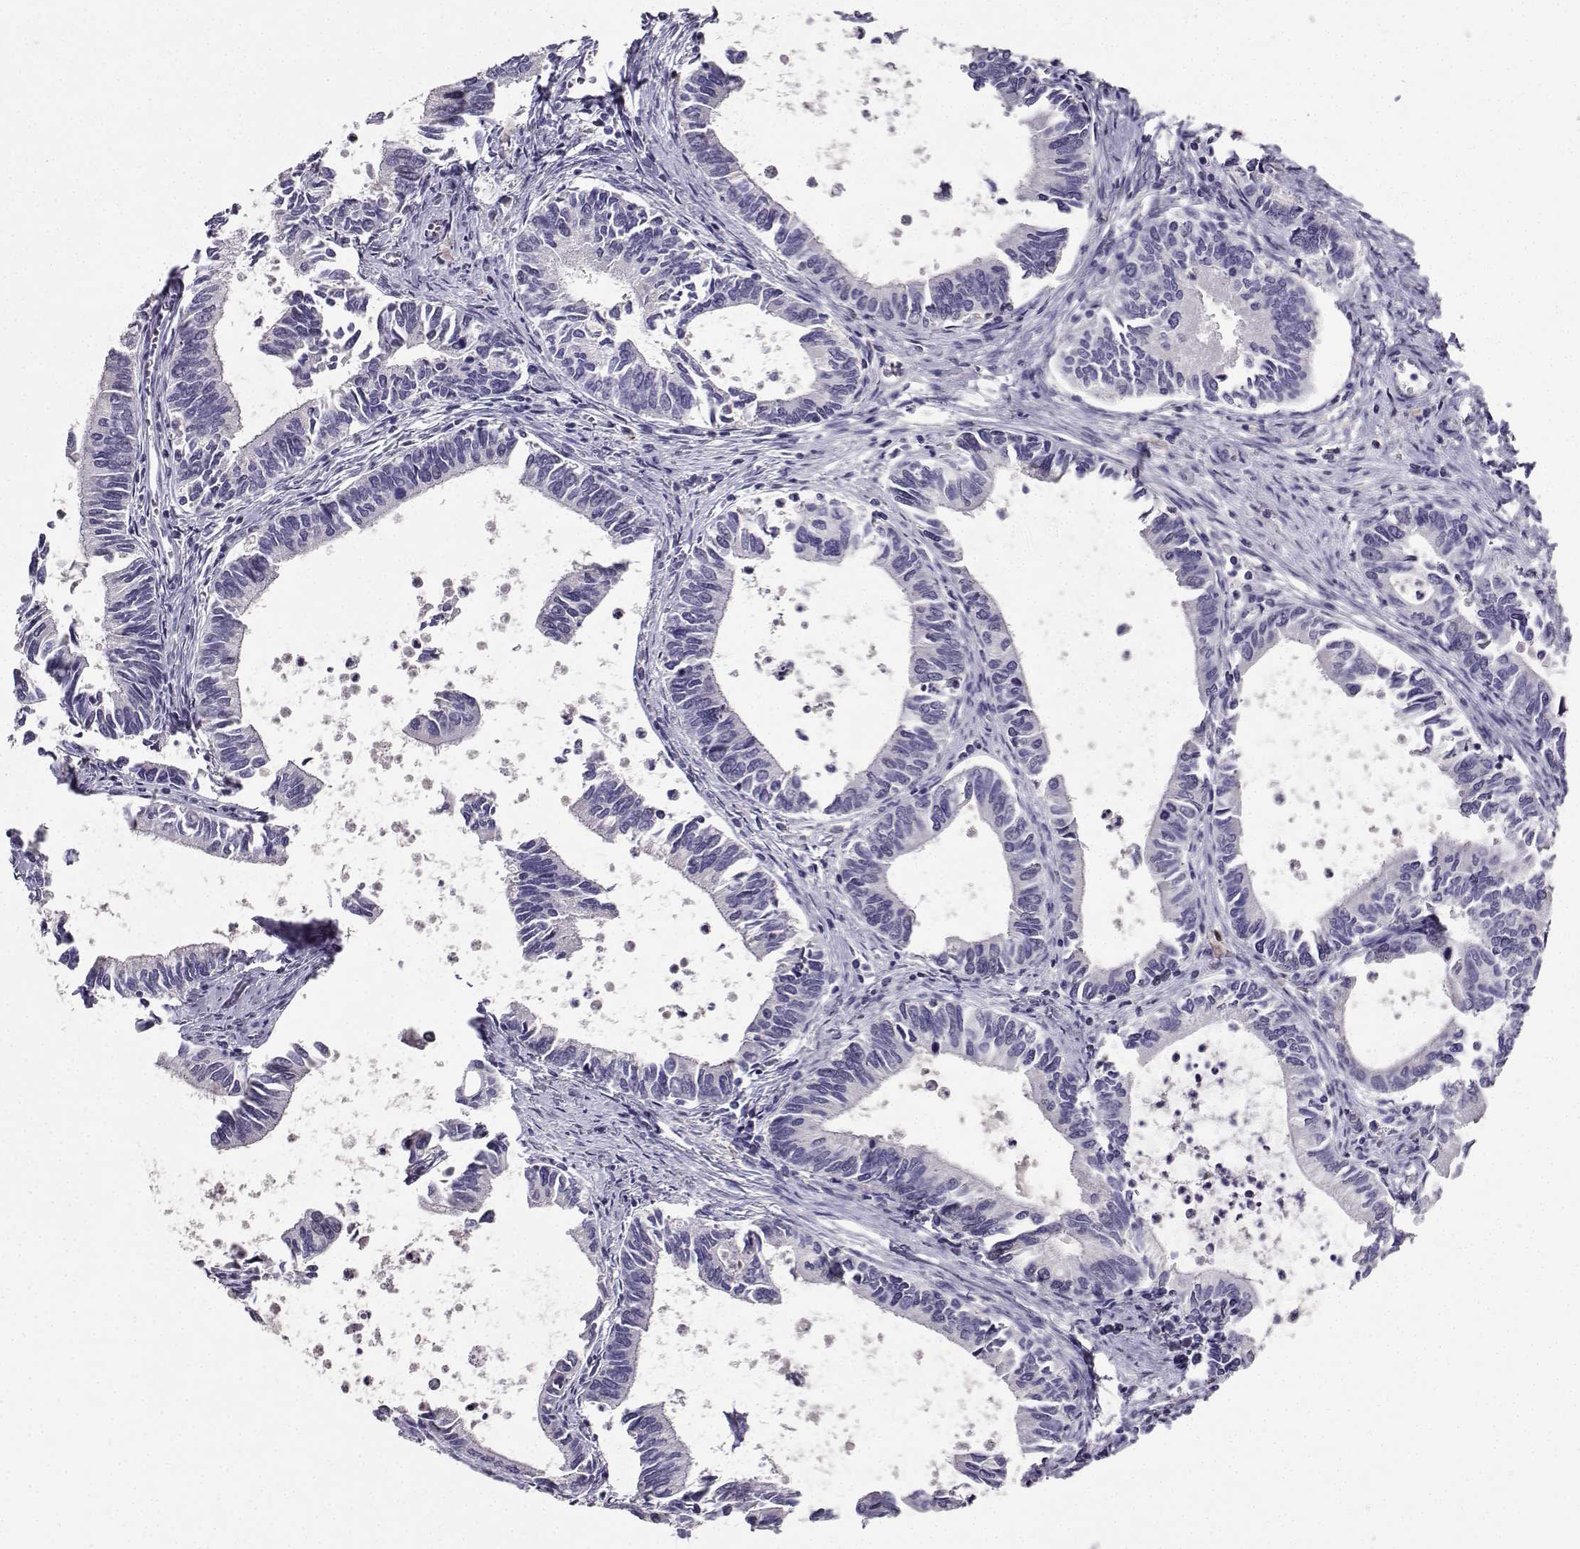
{"staining": {"intensity": "negative", "quantity": "none", "location": "none"}, "tissue": "cervical cancer", "cell_type": "Tumor cells", "image_type": "cancer", "snomed": [{"axis": "morphology", "description": "Adenocarcinoma, NOS"}, {"axis": "topography", "description": "Cervix"}], "caption": "Immunohistochemistry (IHC) image of cervical cancer stained for a protein (brown), which shows no staining in tumor cells.", "gene": "CARTPT", "patient": {"sex": "female", "age": 42}}